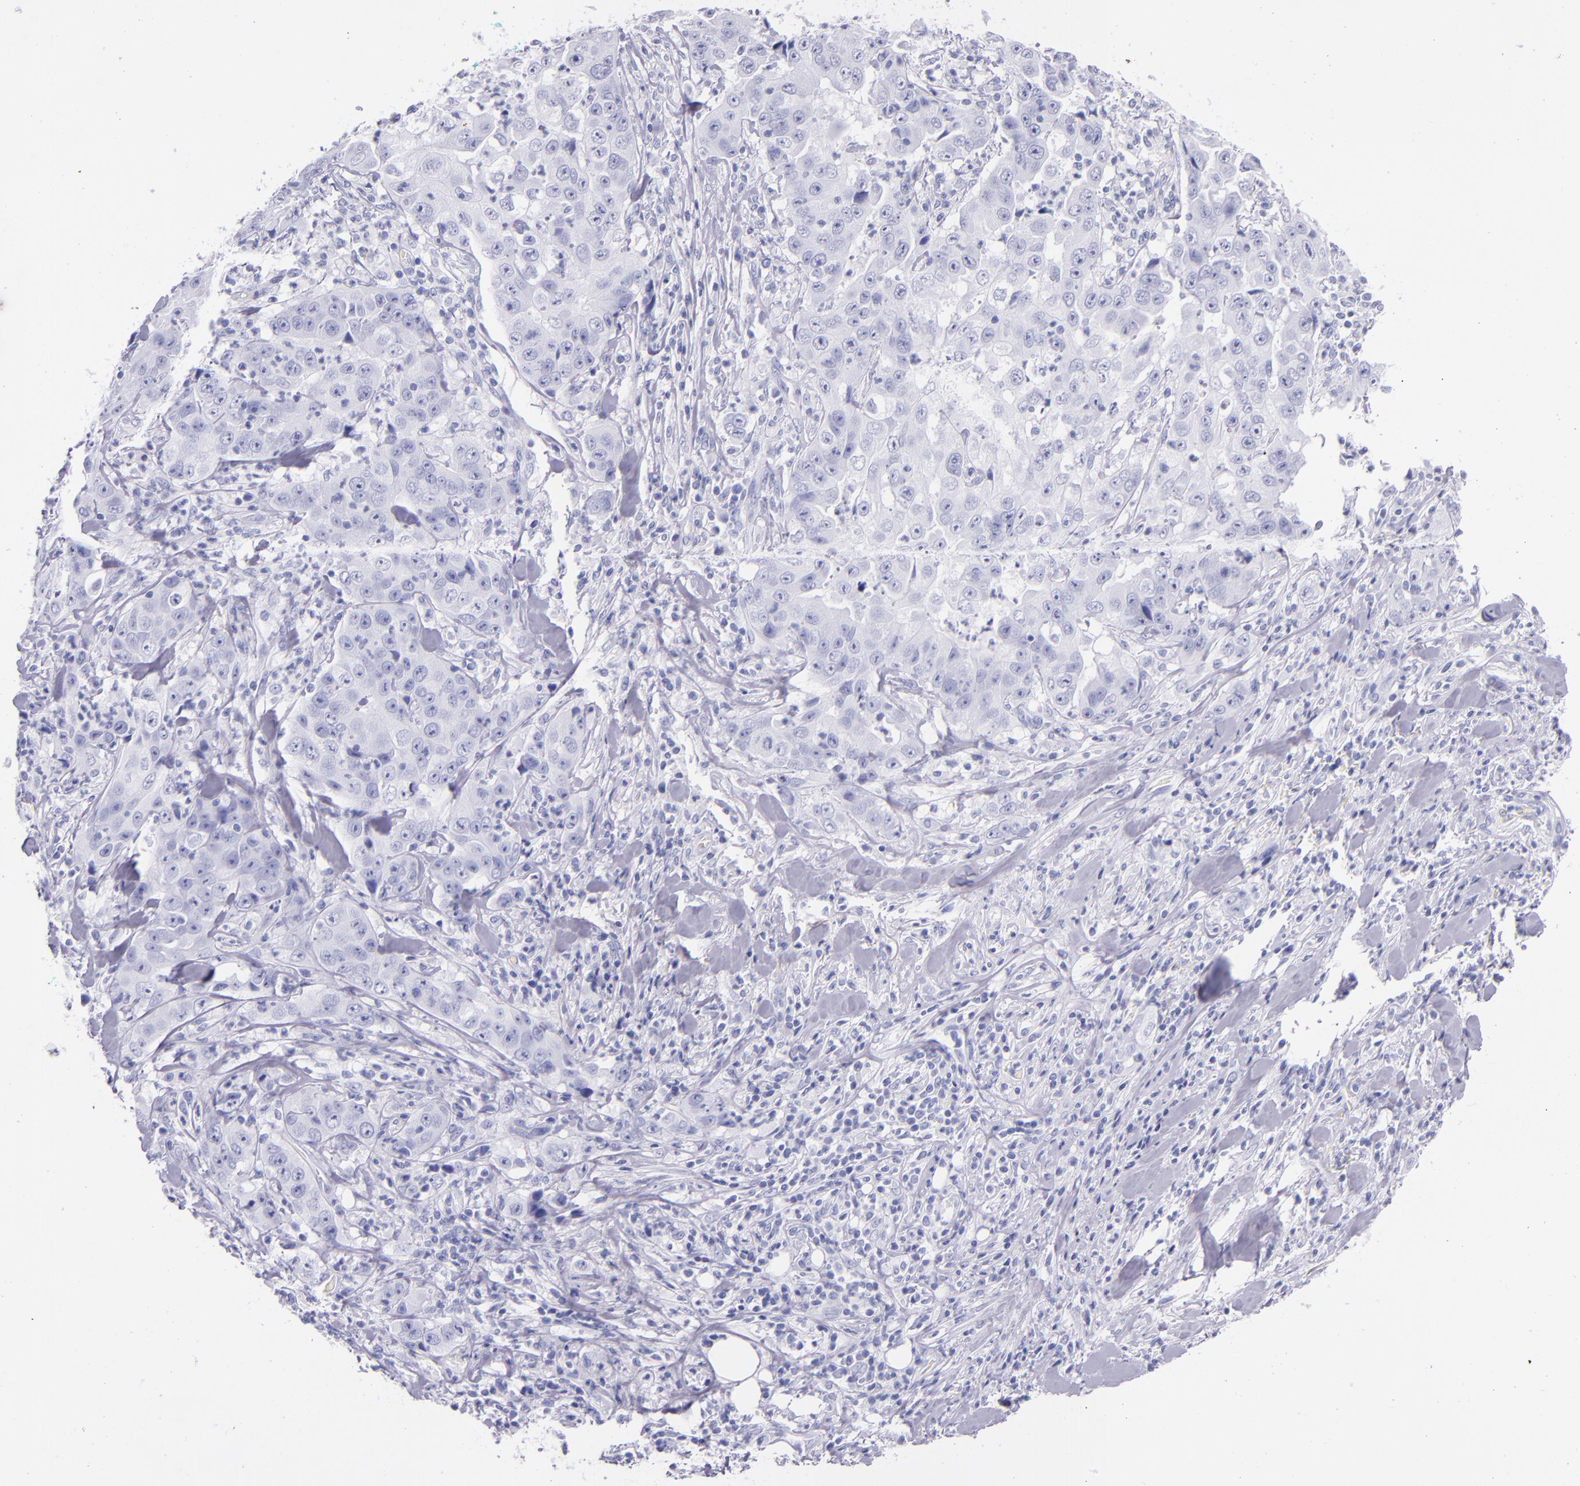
{"staining": {"intensity": "negative", "quantity": "none", "location": "none"}, "tissue": "lung cancer", "cell_type": "Tumor cells", "image_type": "cancer", "snomed": [{"axis": "morphology", "description": "Squamous cell carcinoma, NOS"}, {"axis": "topography", "description": "Lung"}], "caption": "Lung cancer was stained to show a protein in brown. There is no significant expression in tumor cells. Brightfield microscopy of immunohistochemistry stained with DAB (3,3'-diaminobenzidine) (brown) and hematoxylin (blue), captured at high magnification.", "gene": "SFTPB", "patient": {"sex": "male", "age": 64}}